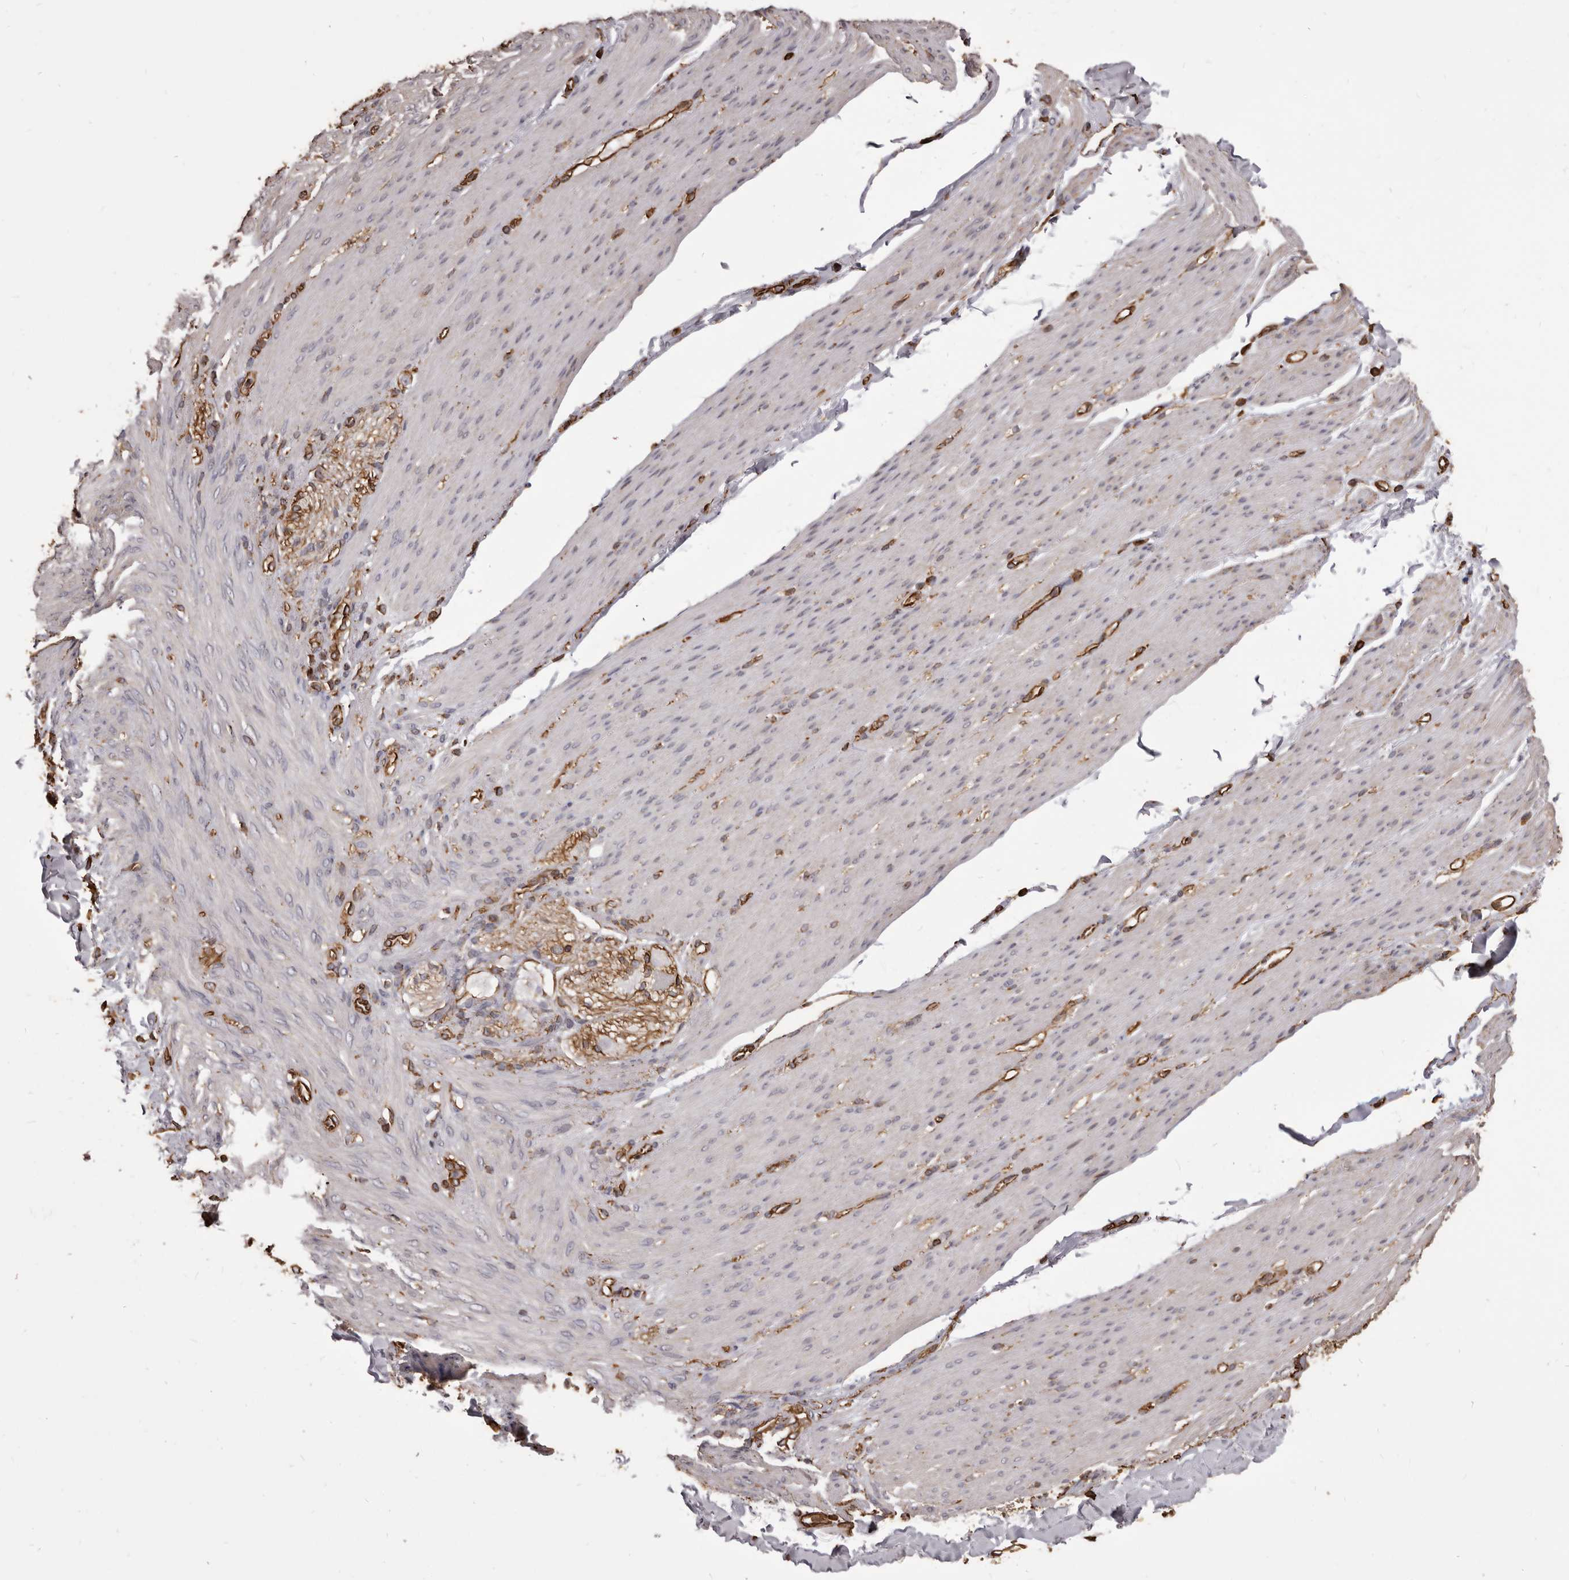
{"staining": {"intensity": "negative", "quantity": "none", "location": "none"}, "tissue": "smooth muscle", "cell_type": "Smooth muscle cells", "image_type": "normal", "snomed": [{"axis": "morphology", "description": "Normal tissue, NOS"}, {"axis": "topography", "description": "Colon"}, {"axis": "topography", "description": "Peripheral nerve tissue"}], "caption": "DAB (3,3'-diaminobenzidine) immunohistochemical staining of normal human smooth muscle reveals no significant positivity in smooth muscle cells.", "gene": "MTURN", "patient": {"sex": "female", "age": 61}}